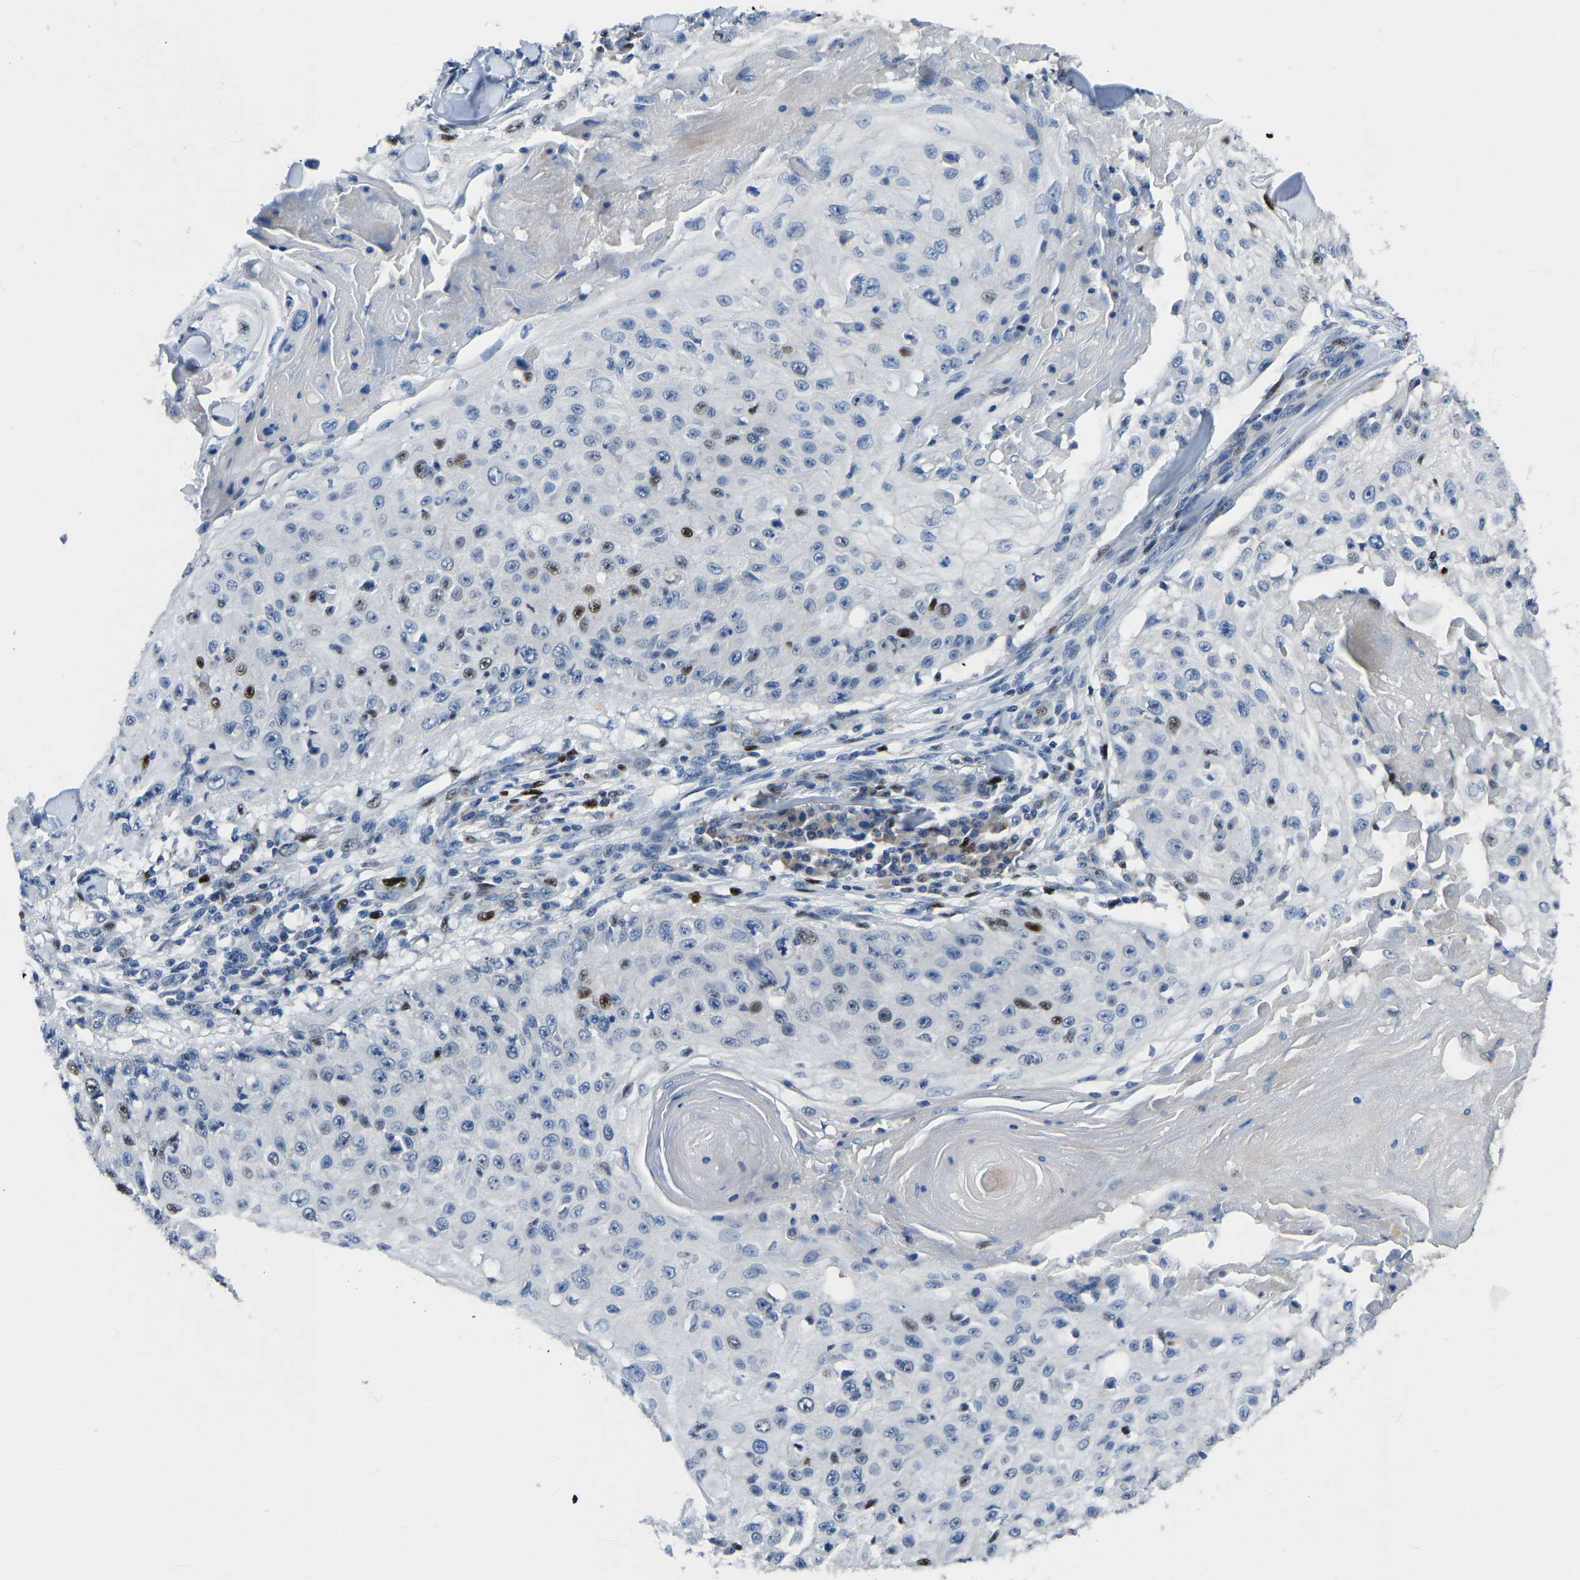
{"staining": {"intensity": "moderate", "quantity": "<25%", "location": "nuclear"}, "tissue": "skin cancer", "cell_type": "Tumor cells", "image_type": "cancer", "snomed": [{"axis": "morphology", "description": "Squamous cell carcinoma, NOS"}, {"axis": "topography", "description": "Skin"}], "caption": "IHC histopathology image of skin cancer (squamous cell carcinoma) stained for a protein (brown), which displays low levels of moderate nuclear staining in approximately <25% of tumor cells.", "gene": "EGR1", "patient": {"sex": "male", "age": 86}}